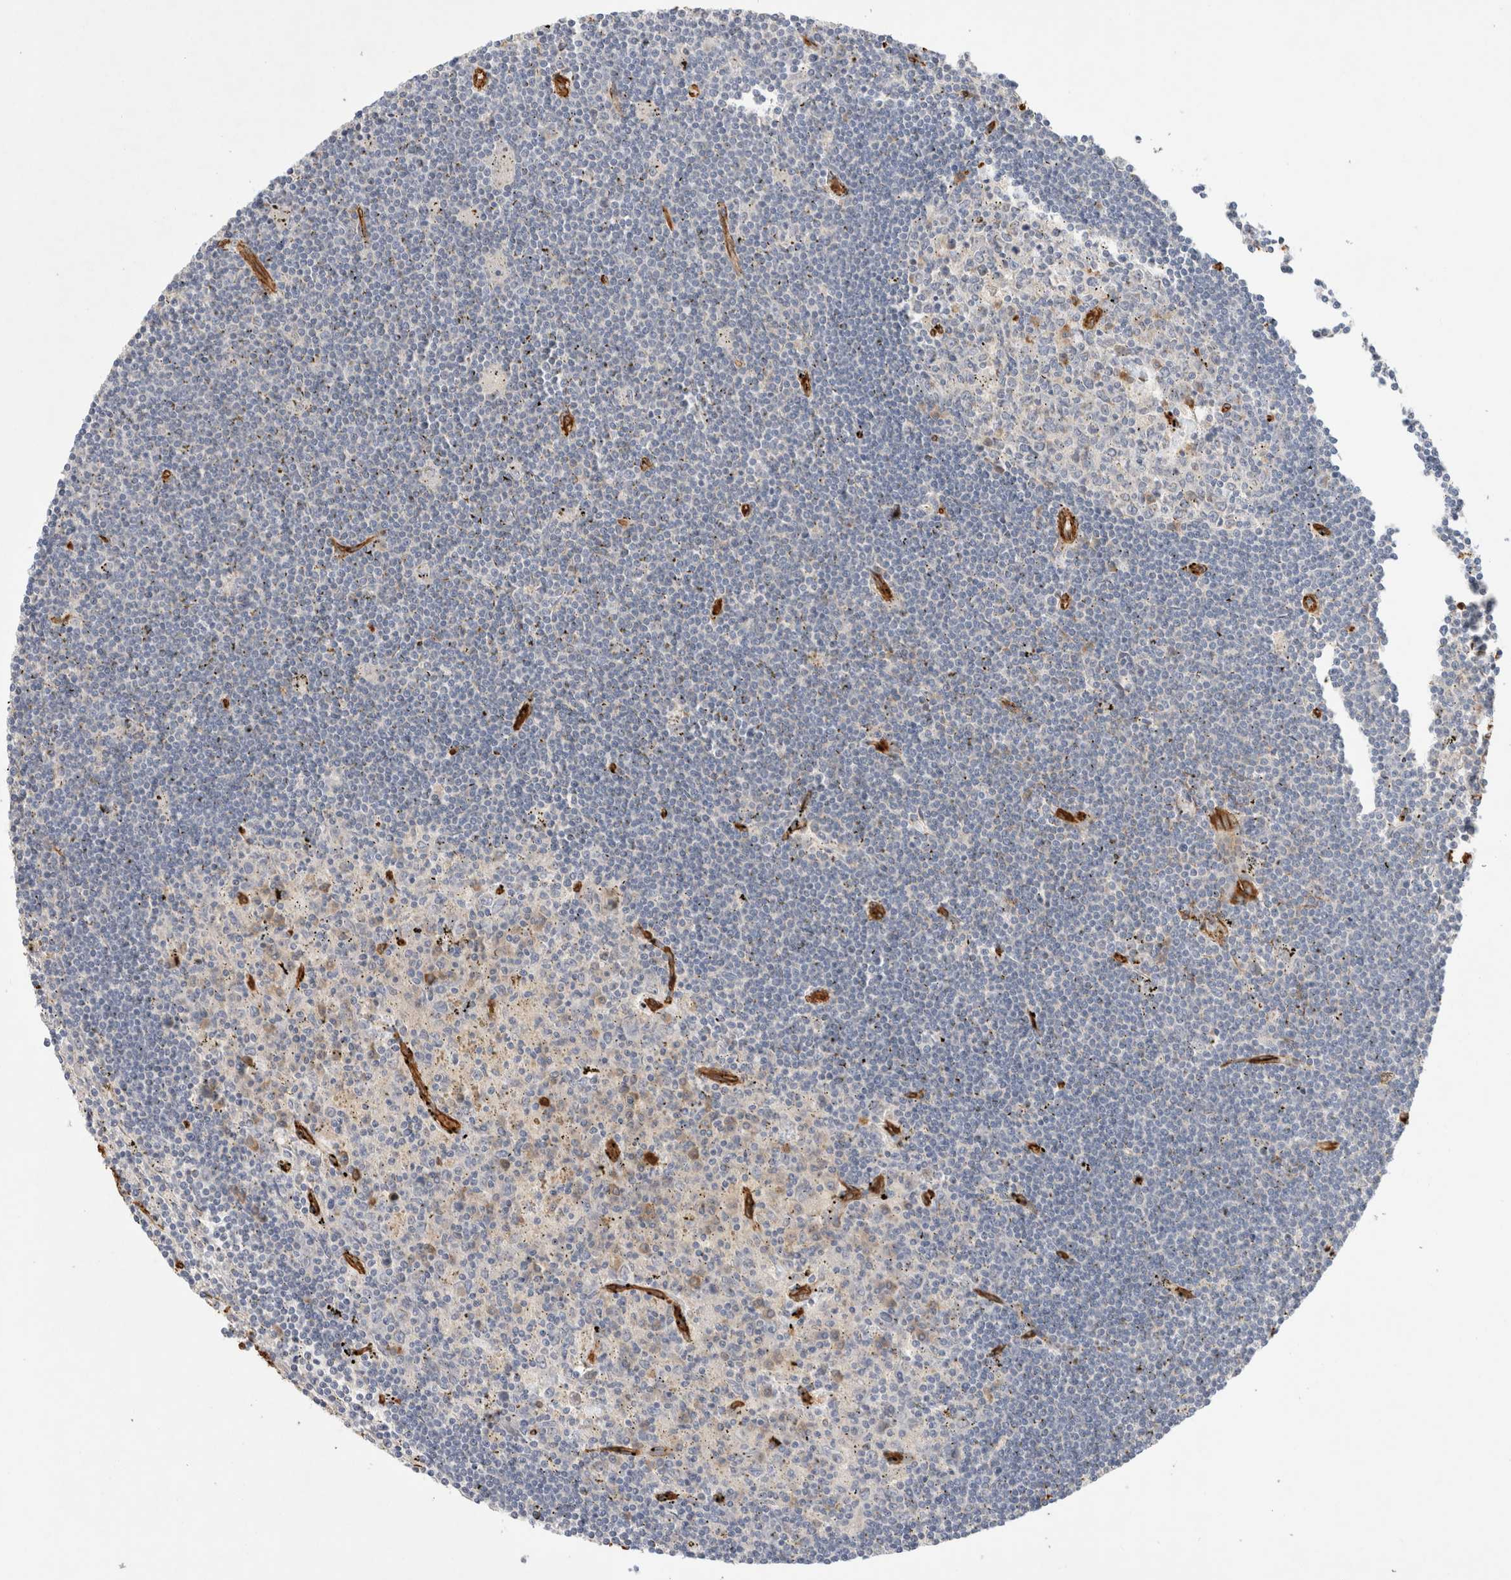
{"staining": {"intensity": "negative", "quantity": "none", "location": "none"}, "tissue": "lymphoma", "cell_type": "Tumor cells", "image_type": "cancer", "snomed": [{"axis": "morphology", "description": "Malignant lymphoma, non-Hodgkin's type, Low grade"}, {"axis": "topography", "description": "Spleen"}], "caption": "Immunohistochemistry (IHC) of human malignant lymphoma, non-Hodgkin's type (low-grade) reveals no staining in tumor cells. (Immunohistochemistry (IHC), brightfield microscopy, high magnification).", "gene": "JMJD4", "patient": {"sex": "male", "age": 76}}